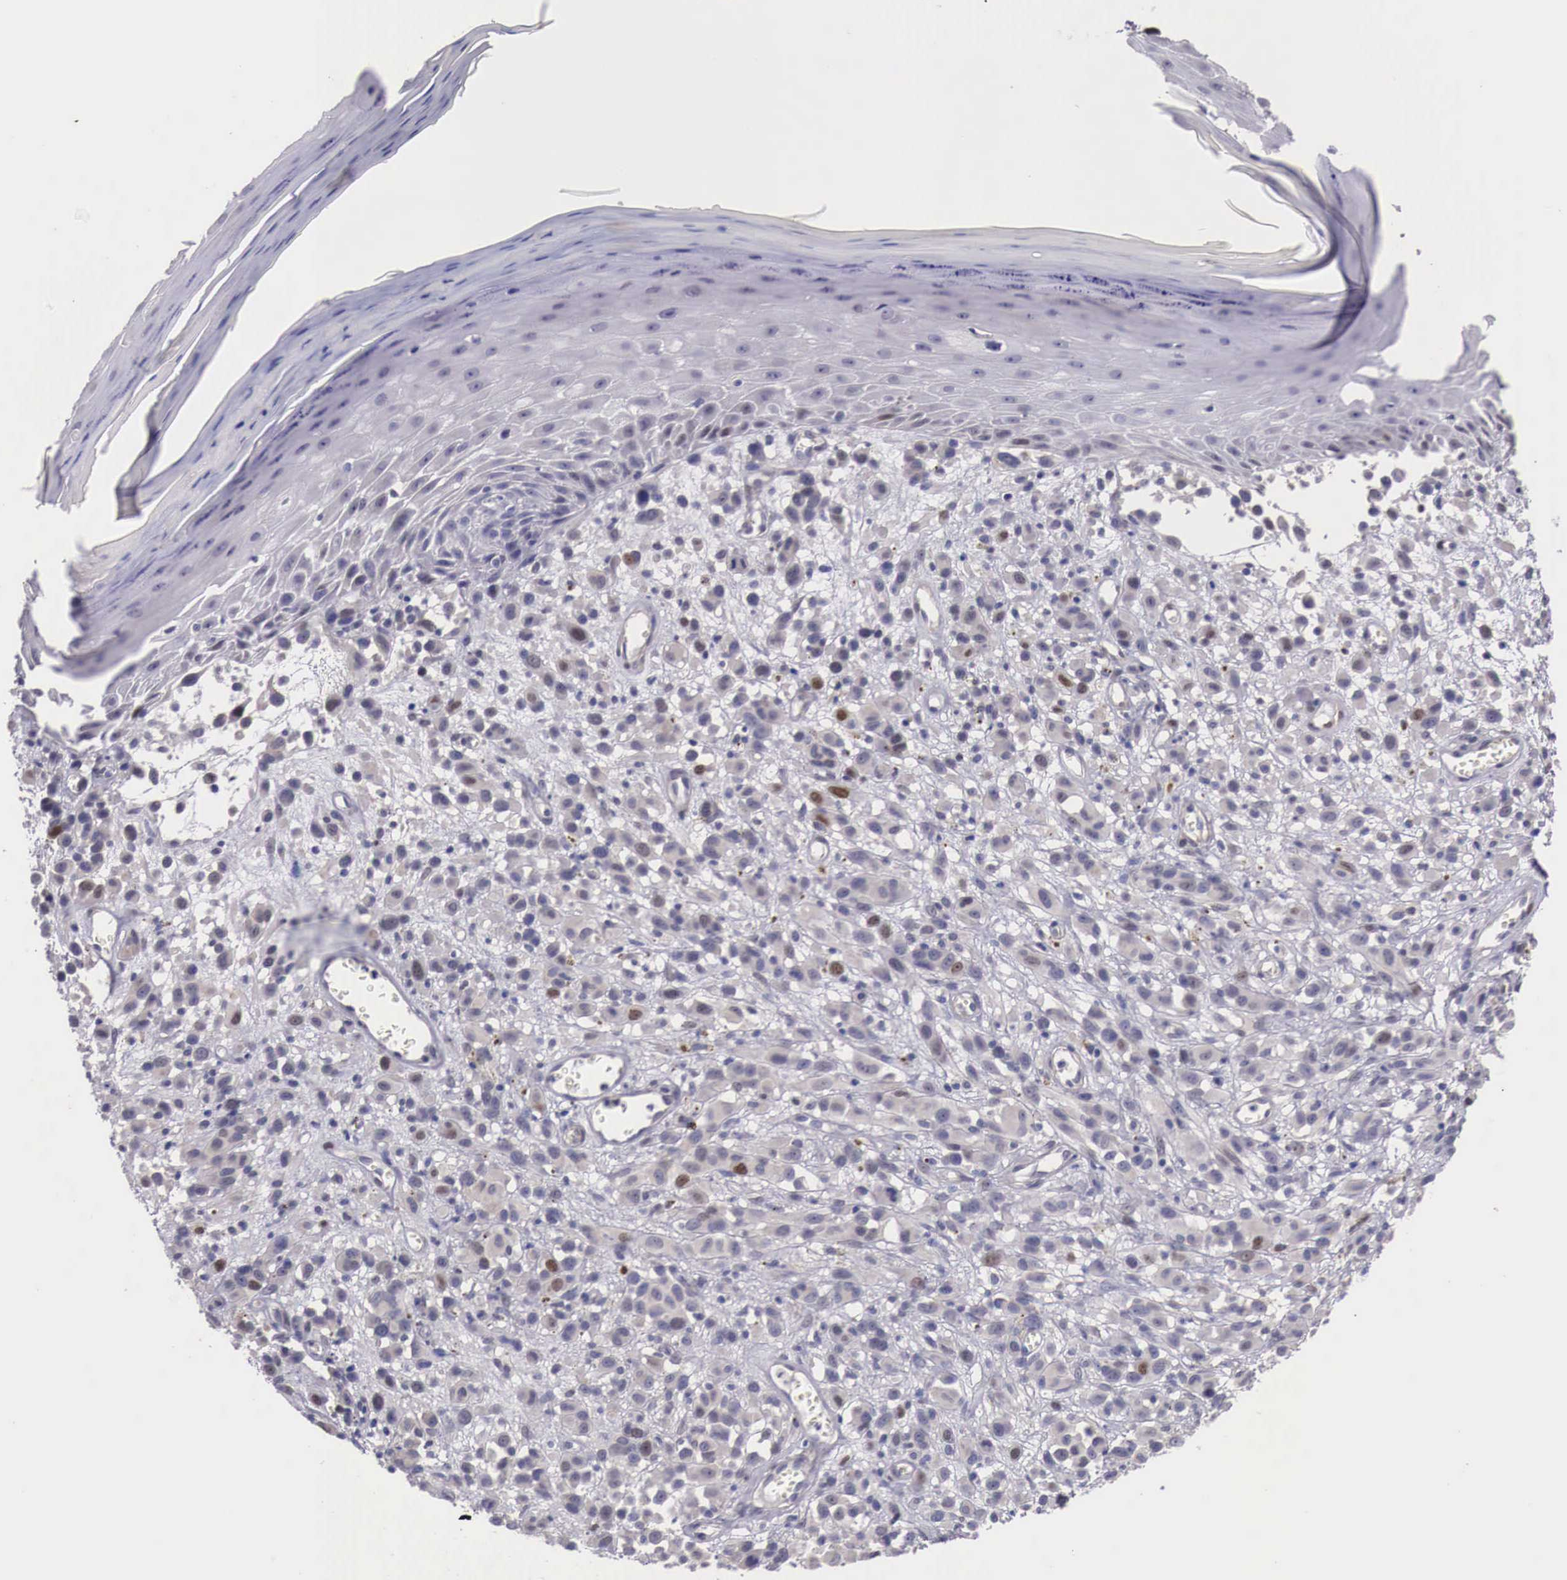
{"staining": {"intensity": "moderate", "quantity": "<25%", "location": "nuclear"}, "tissue": "melanoma", "cell_type": "Tumor cells", "image_type": "cancer", "snomed": [{"axis": "morphology", "description": "Malignant melanoma, NOS"}, {"axis": "topography", "description": "Skin"}], "caption": "Tumor cells reveal moderate nuclear expression in approximately <25% of cells in malignant melanoma.", "gene": "ENOX2", "patient": {"sex": "male", "age": 51}}